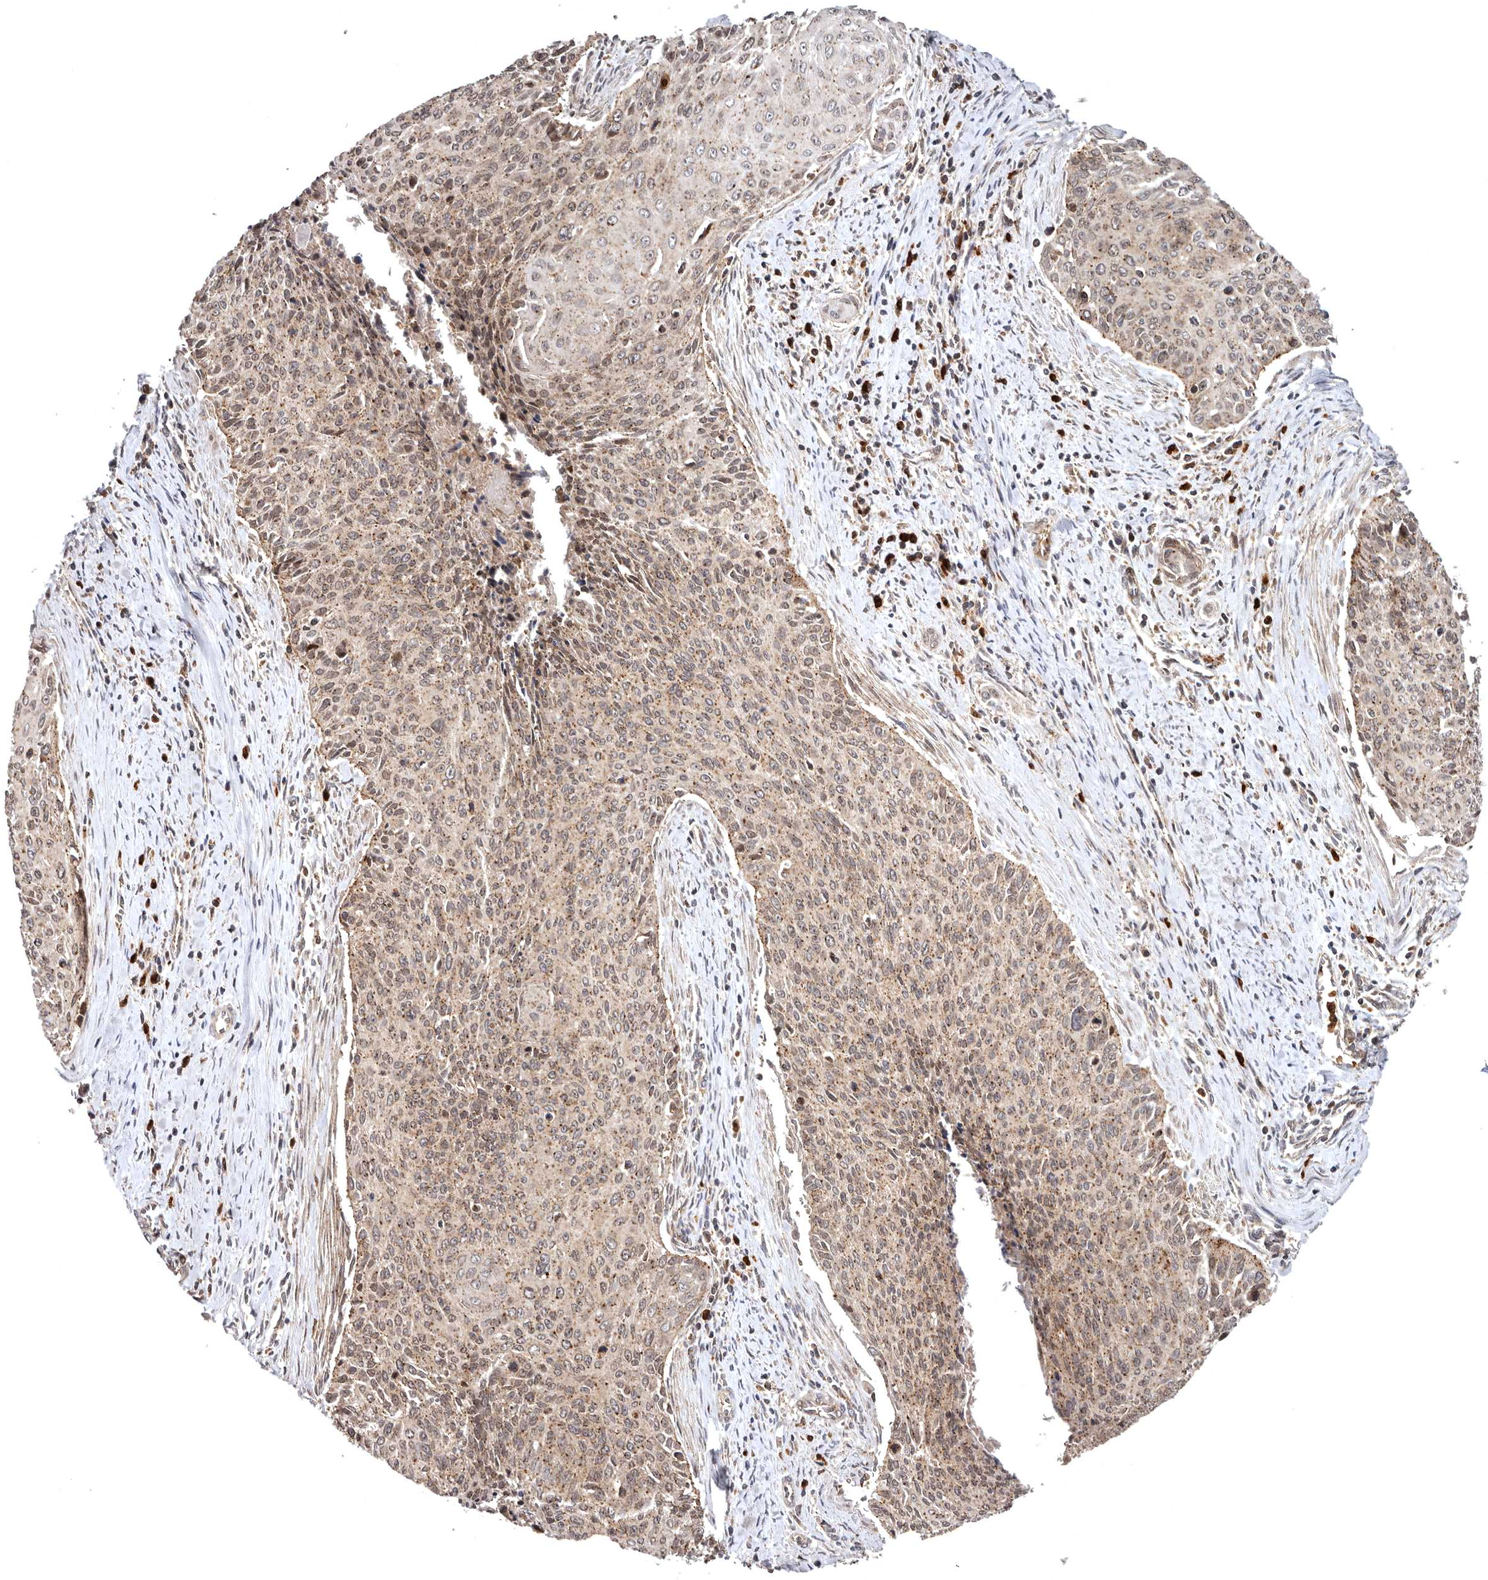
{"staining": {"intensity": "moderate", "quantity": ">75%", "location": "cytoplasmic/membranous"}, "tissue": "cervical cancer", "cell_type": "Tumor cells", "image_type": "cancer", "snomed": [{"axis": "morphology", "description": "Squamous cell carcinoma, NOS"}, {"axis": "topography", "description": "Cervix"}], "caption": "Immunohistochemistry (IHC) micrograph of neoplastic tissue: cervical squamous cell carcinoma stained using immunohistochemistry demonstrates medium levels of moderate protein expression localized specifically in the cytoplasmic/membranous of tumor cells, appearing as a cytoplasmic/membranous brown color.", "gene": "FGFR4", "patient": {"sex": "female", "age": 55}}